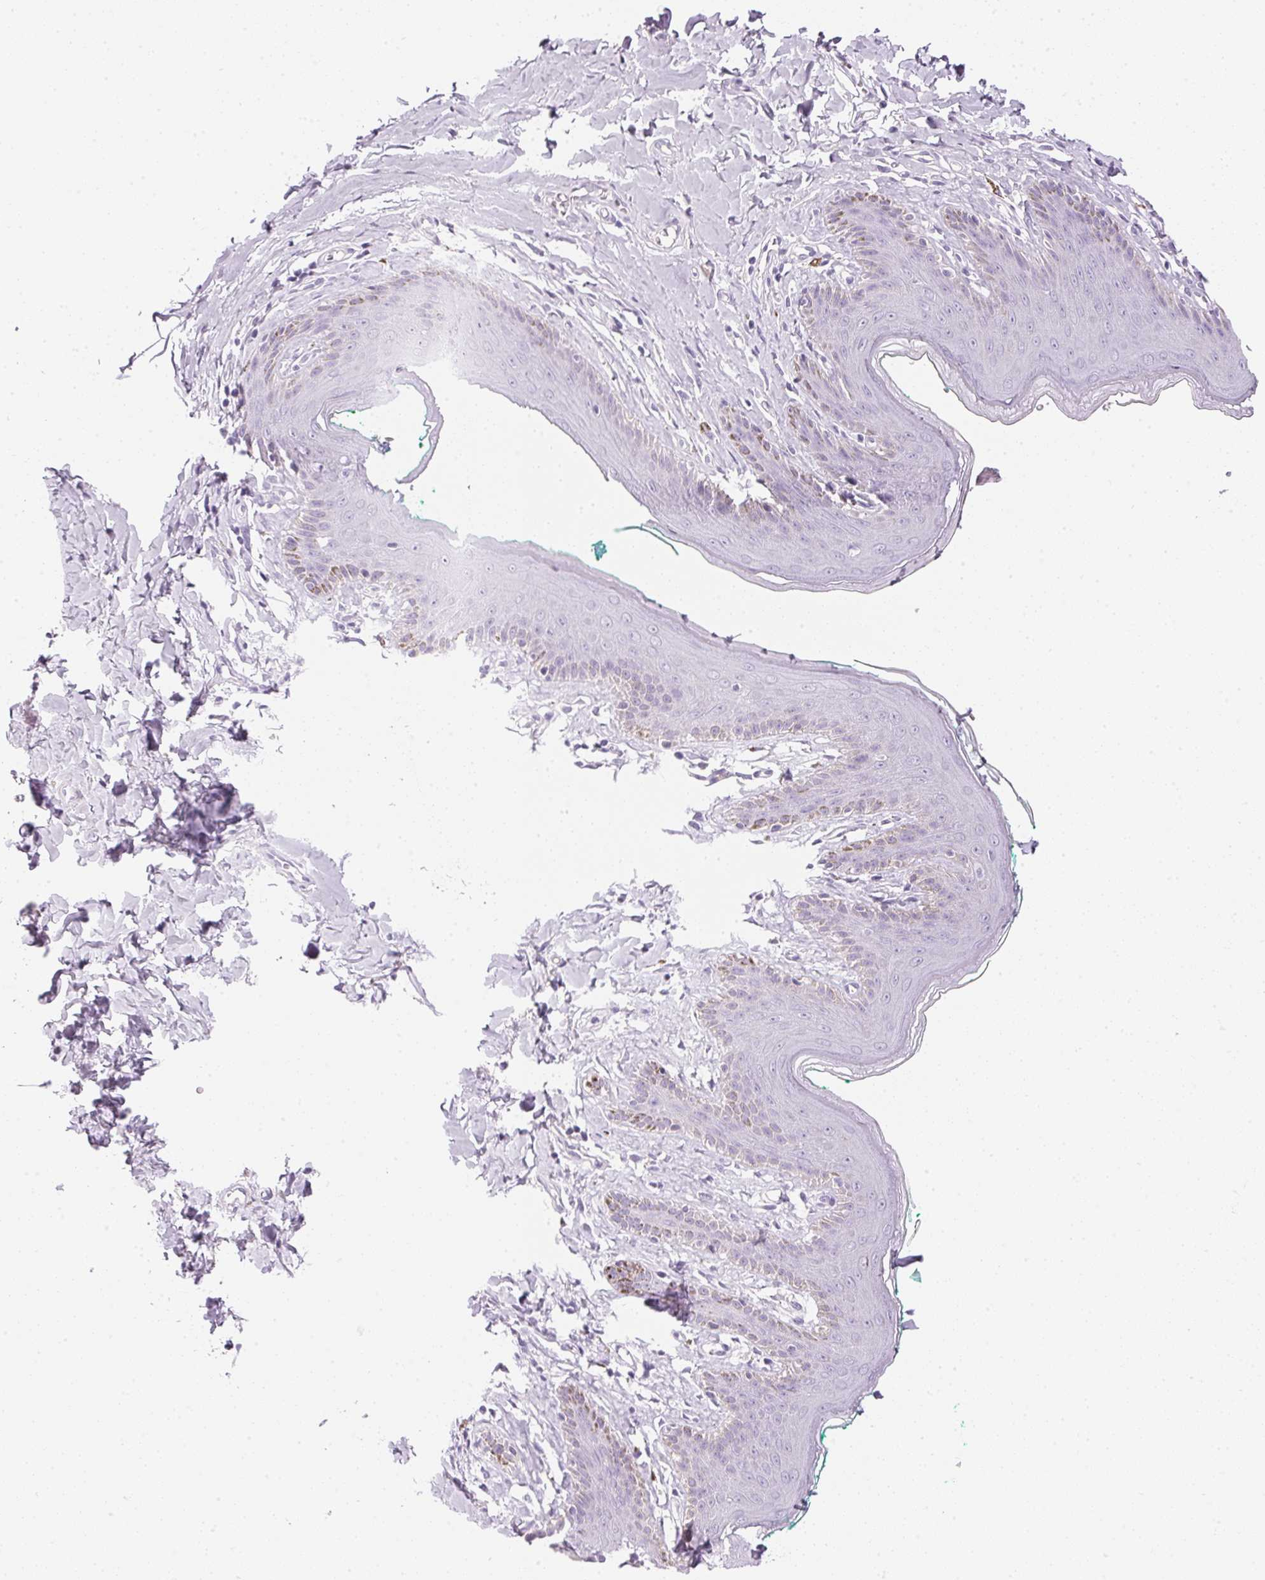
{"staining": {"intensity": "negative", "quantity": "none", "location": "none"}, "tissue": "skin", "cell_type": "Epidermal cells", "image_type": "normal", "snomed": [{"axis": "morphology", "description": "Normal tissue, NOS"}, {"axis": "topography", "description": "Vulva"}, {"axis": "topography", "description": "Peripheral nerve tissue"}], "caption": "High power microscopy image of an immunohistochemistry image of normal skin, revealing no significant positivity in epidermal cells. Nuclei are stained in blue.", "gene": "IGFBP1", "patient": {"sex": "female", "age": 66}}